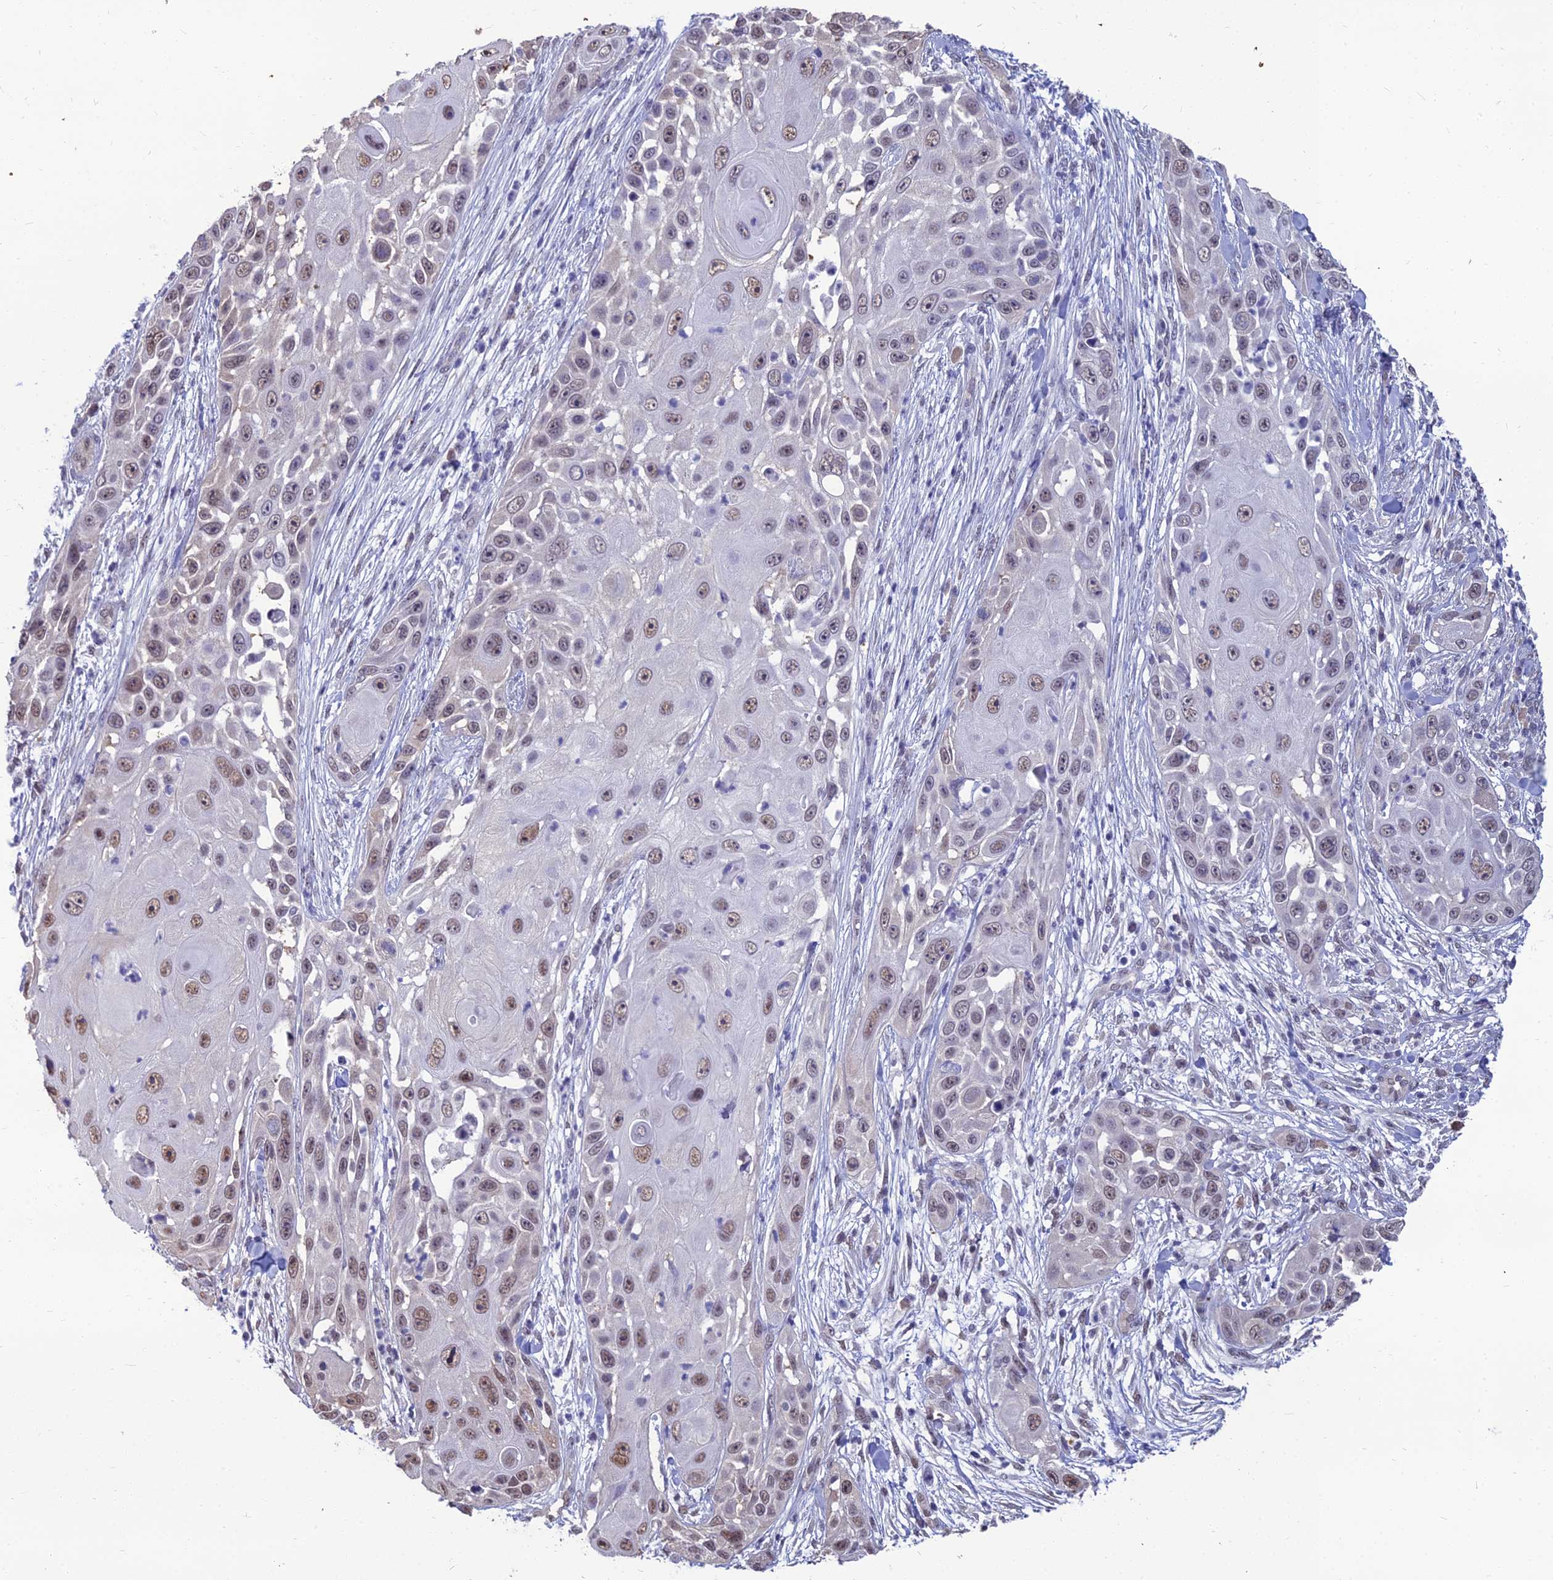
{"staining": {"intensity": "weak", "quantity": "25%-75%", "location": "nuclear"}, "tissue": "skin cancer", "cell_type": "Tumor cells", "image_type": "cancer", "snomed": [{"axis": "morphology", "description": "Squamous cell carcinoma, NOS"}, {"axis": "topography", "description": "Skin"}], "caption": "Immunohistochemical staining of skin cancer (squamous cell carcinoma) displays low levels of weak nuclear staining in approximately 25%-75% of tumor cells.", "gene": "SRSF7", "patient": {"sex": "female", "age": 44}}